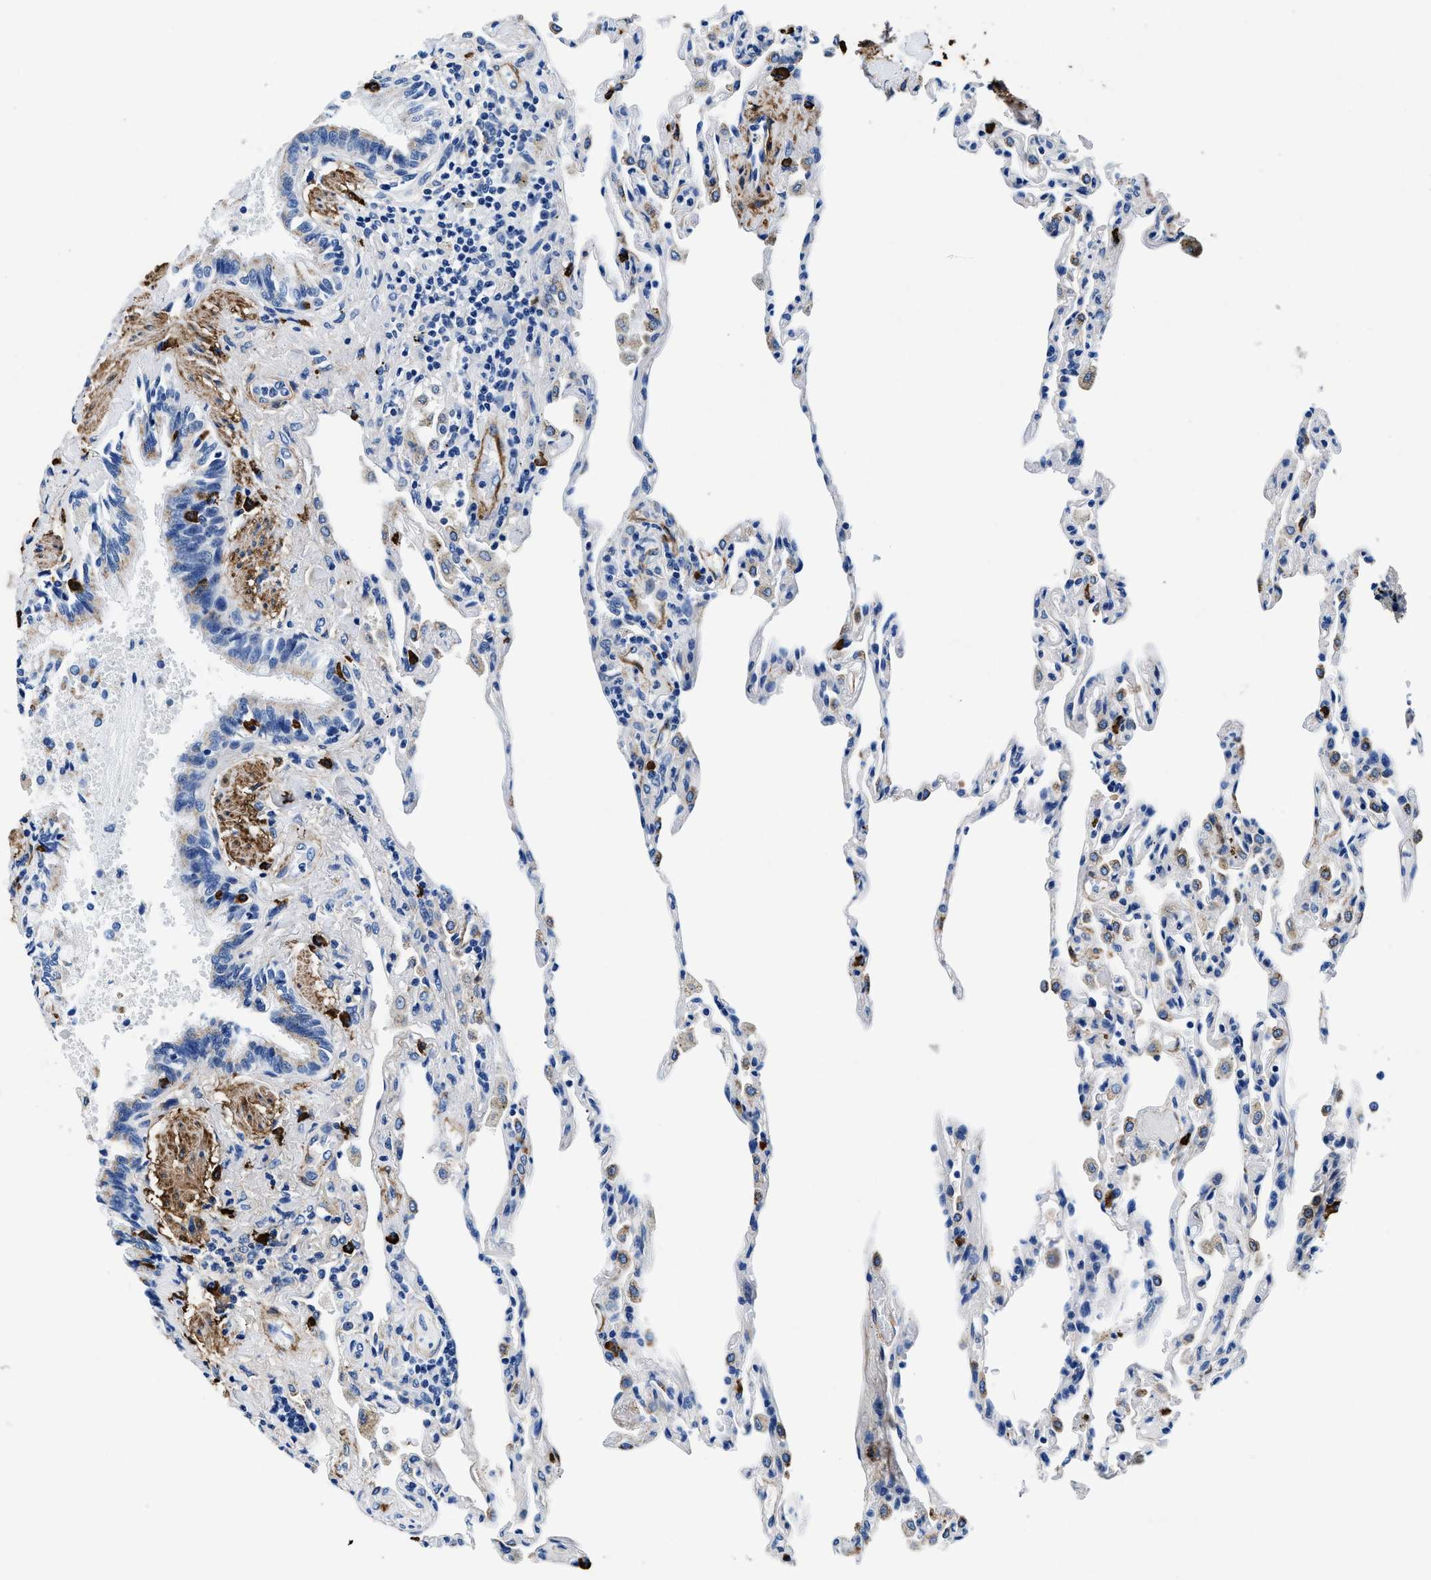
{"staining": {"intensity": "negative", "quantity": "none", "location": "none"}, "tissue": "lung", "cell_type": "Alveolar cells", "image_type": "normal", "snomed": [{"axis": "morphology", "description": "Normal tissue, NOS"}, {"axis": "topography", "description": "Lung"}], "caption": "Unremarkable lung was stained to show a protein in brown. There is no significant positivity in alveolar cells.", "gene": "TEX261", "patient": {"sex": "male", "age": 59}}